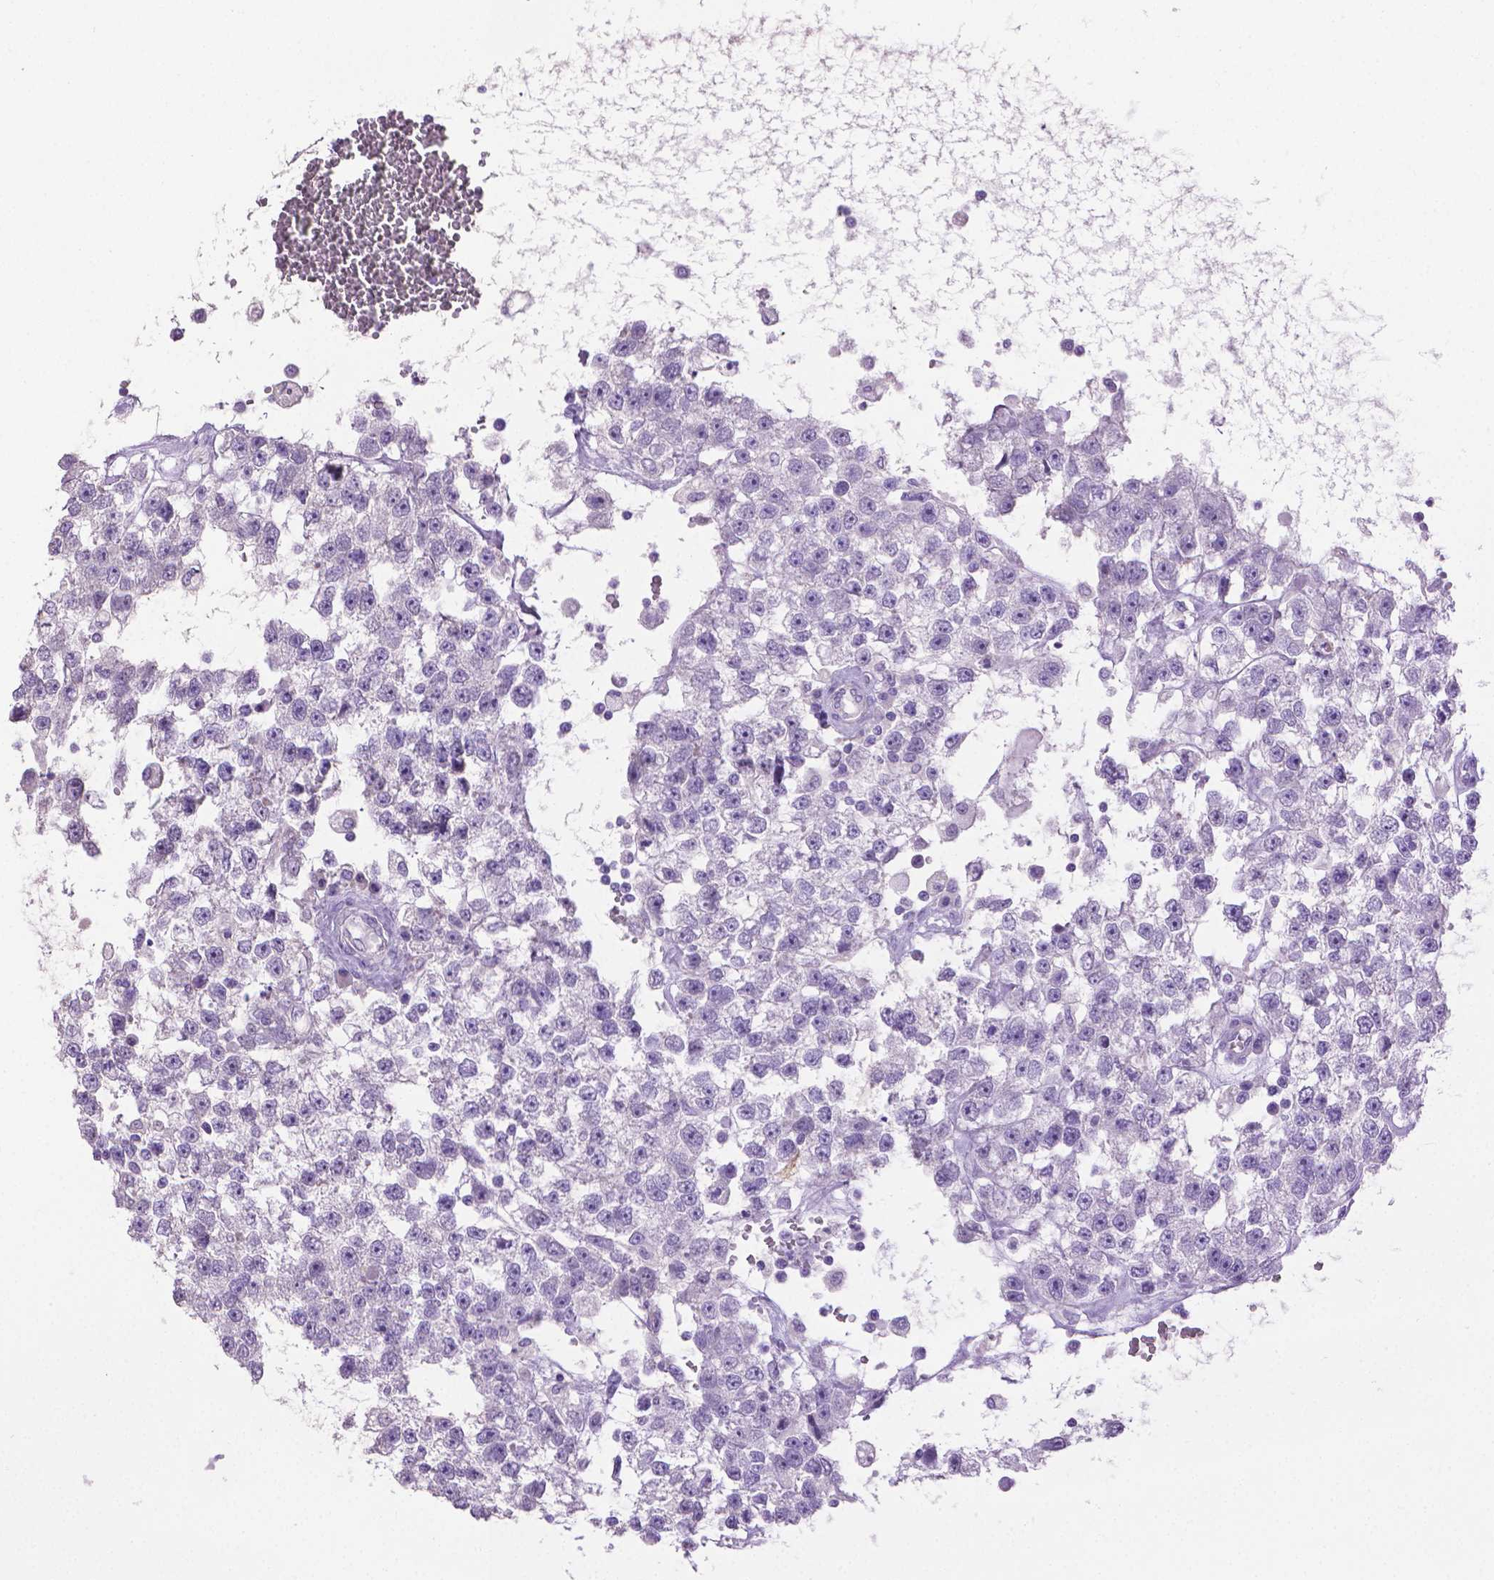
{"staining": {"intensity": "negative", "quantity": "none", "location": "none"}, "tissue": "testis cancer", "cell_type": "Tumor cells", "image_type": "cancer", "snomed": [{"axis": "morphology", "description": "Seminoma, NOS"}, {"axis": "topography", "description": "Testis"}], "caption": "Tumor cells are negative for protein expression in human testis seminoma.", "gene": "PNMA2", "patient": {"sex": "male", "age": 34}}